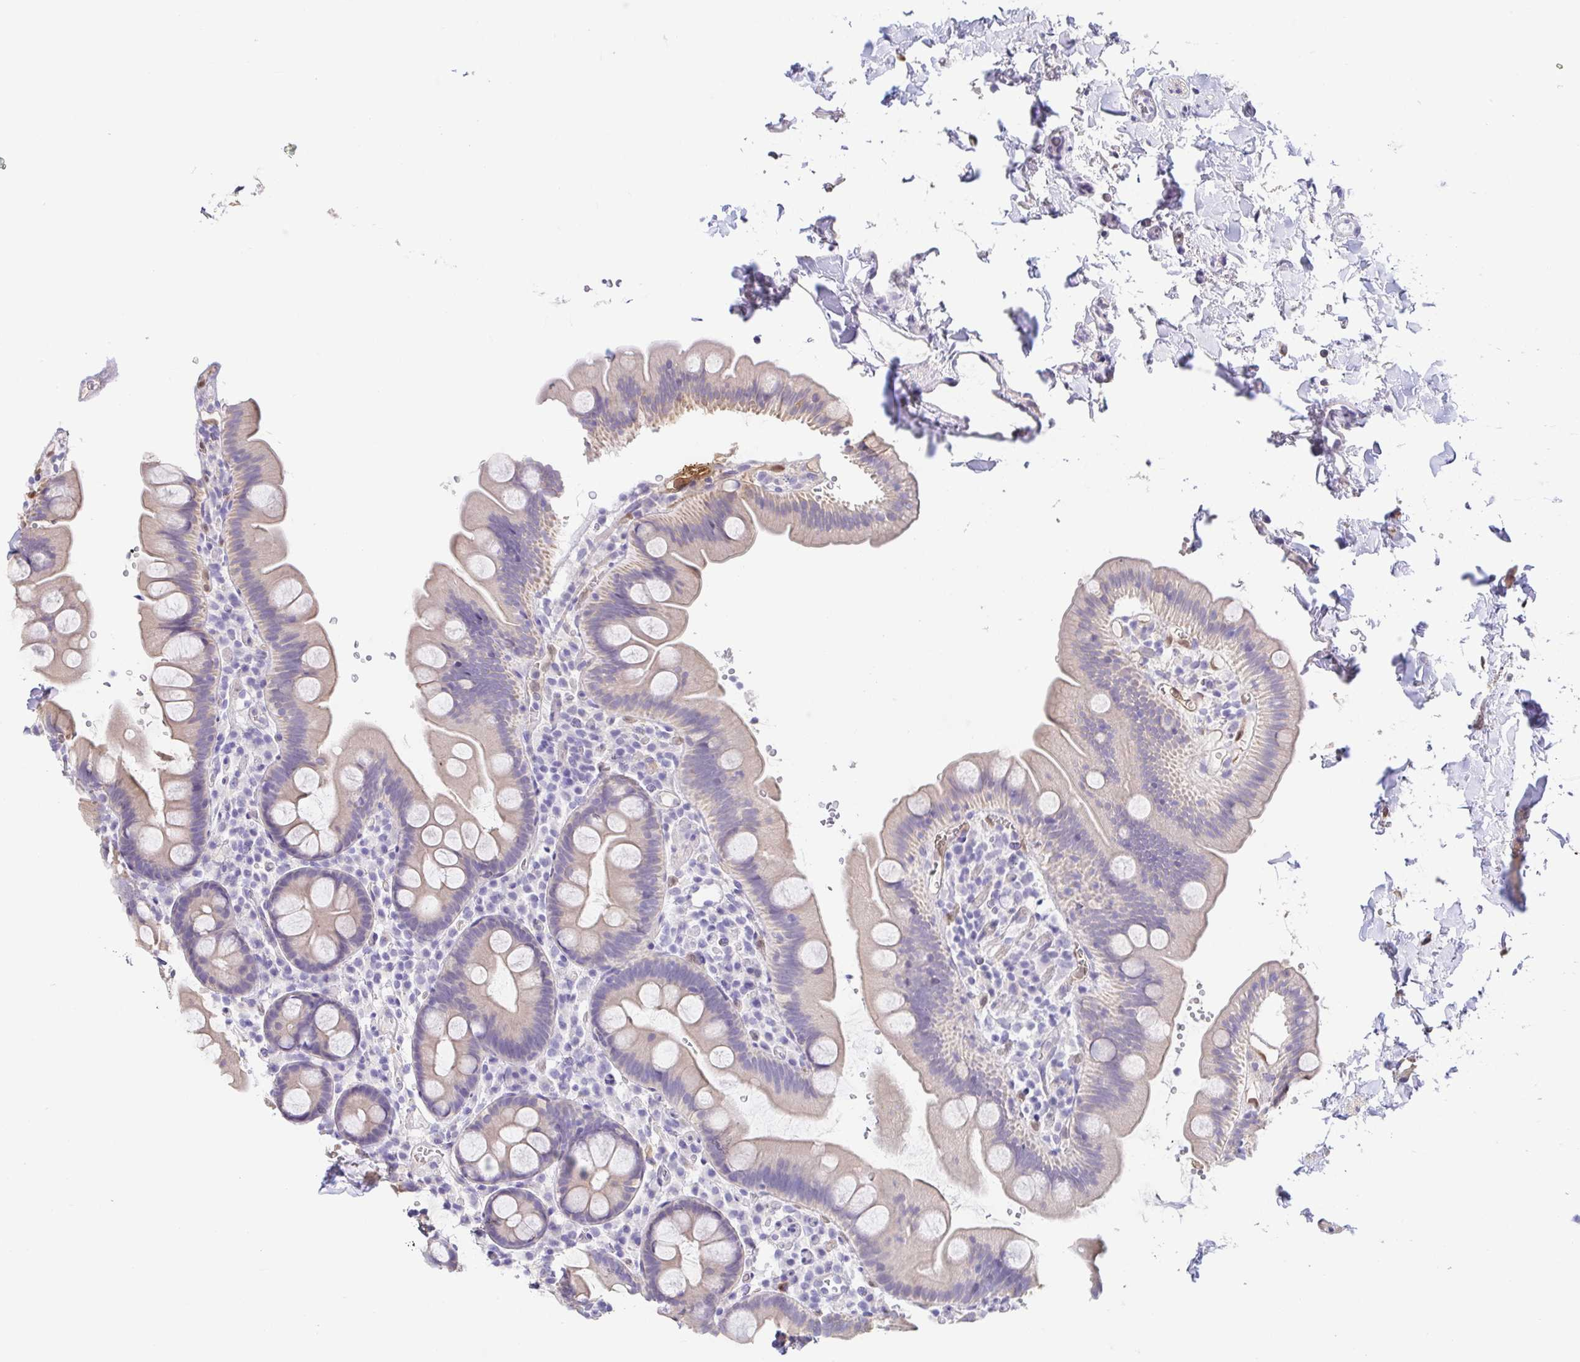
{"staining": {"intensity": "weak", "quantity": "<25%", "location": "cytoplasmic/membranous"}, "tissue": "small intestine", "cell_type": "Glandular cells", "image_type": "normal", "snomed": [{"axis": "morphology", "description": "Normal tissue, NOS"}, {"axis": "topography", "description": "Small intestine"}], "caption": "This is an immunohistochemistry (IHC) histopathology image of benign human small intestine. There is no expression in glandular cells.", "gene": "FABP3", "patient": {"sex": "female", "age": 68}}